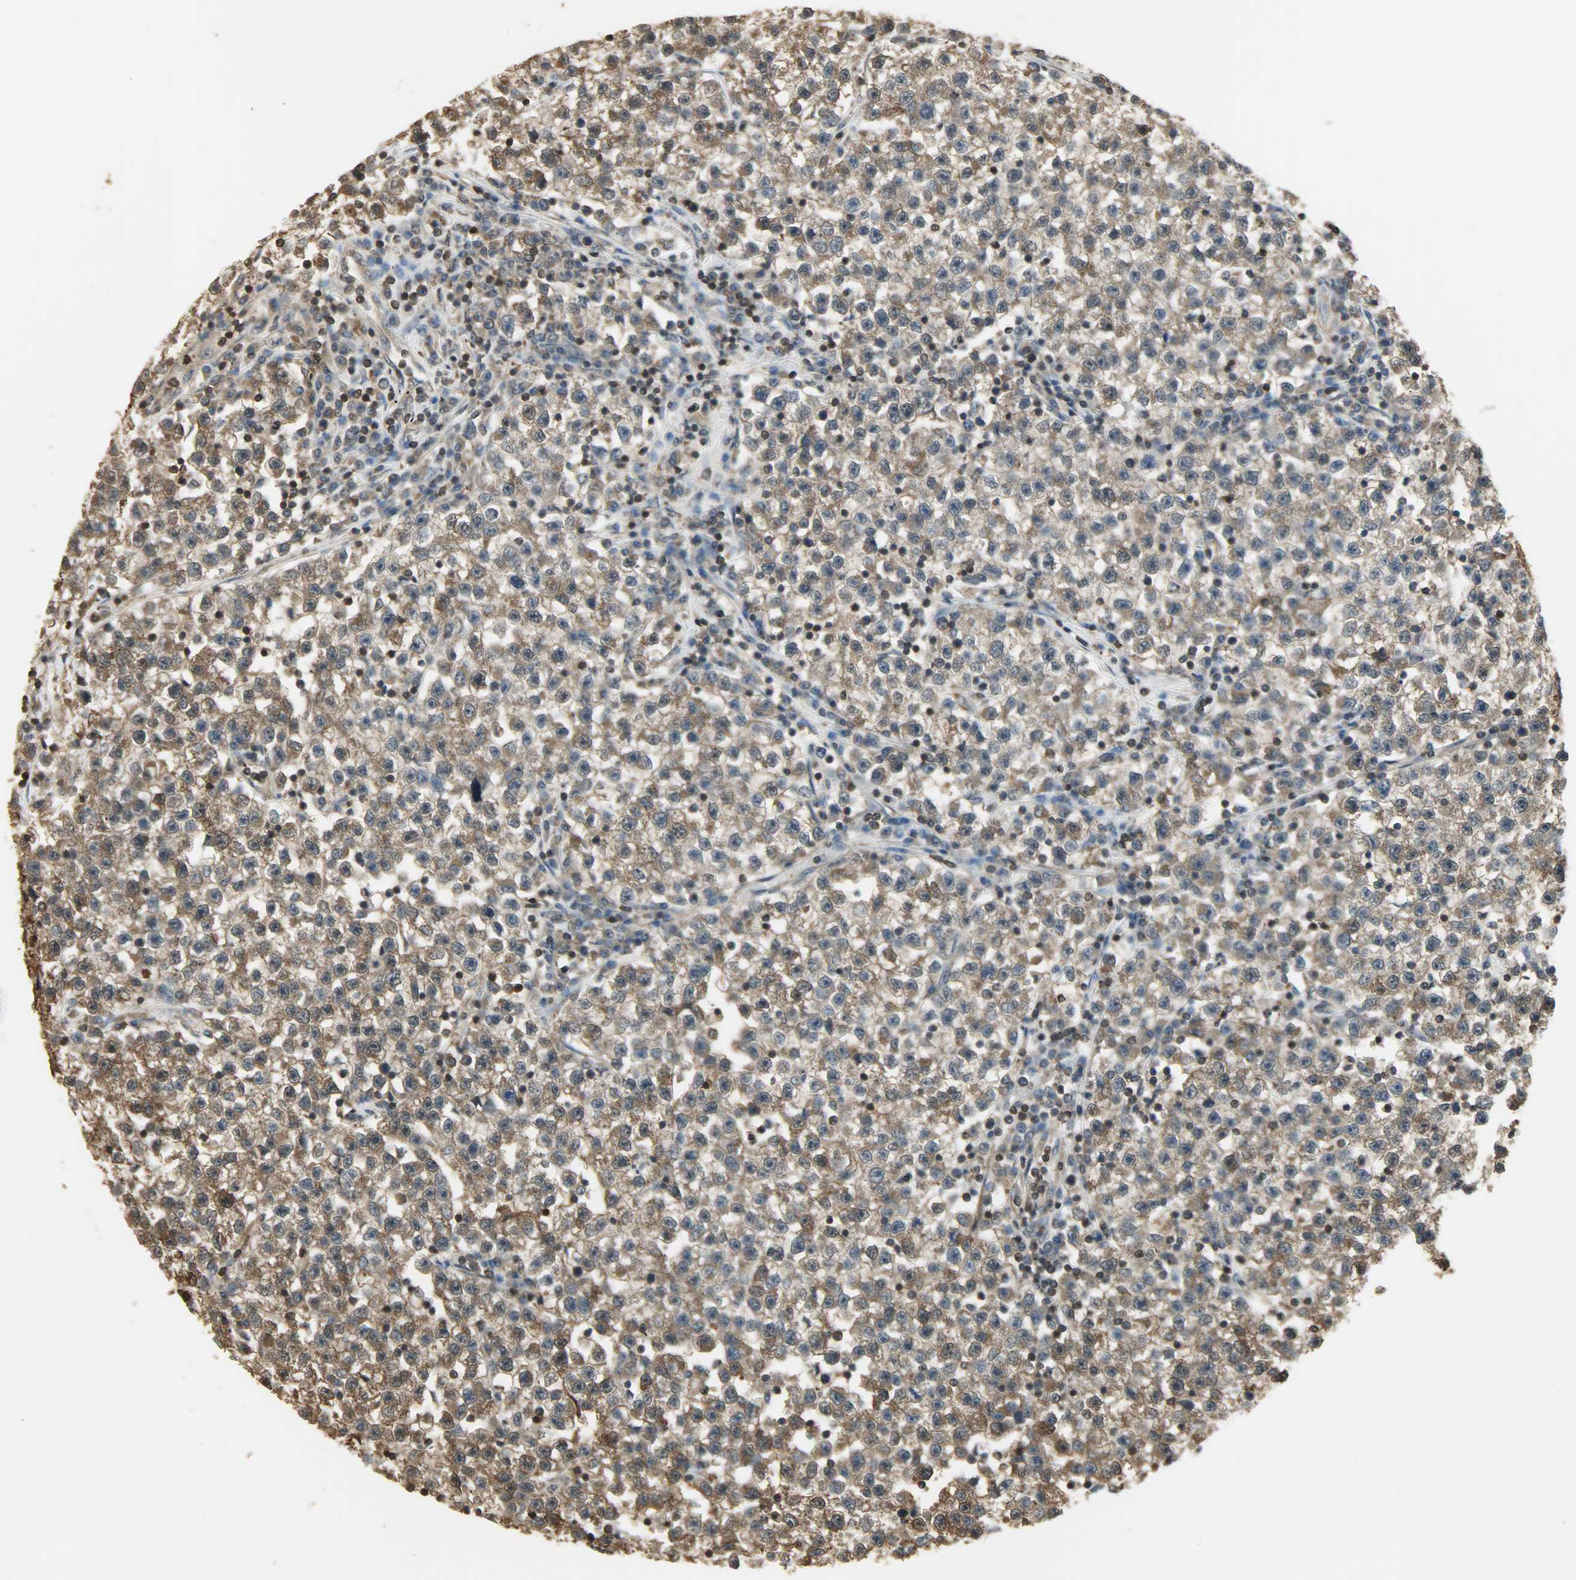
{"staining": {"intensity": "strong", "quantity": ">75%", "location": "cytoplasmic/membranous"}, "tissue": "testis cancer", "cell_type": "Tumor cells", "image_type": "cancer", "snomed": [{"axis": "morphology", "description": "Seminoma, NOS"}, {"axis": "topography", "description": "Testis"}], "caption": "Testis cancer (seminoma) tissue shows strong cytoplasmic/membranous expression in approximately >75% of tumor cells, visualized by immunohistochemistry.", "gene": "YWHAZ", "patient": {"sex": "male", "age": 22}}